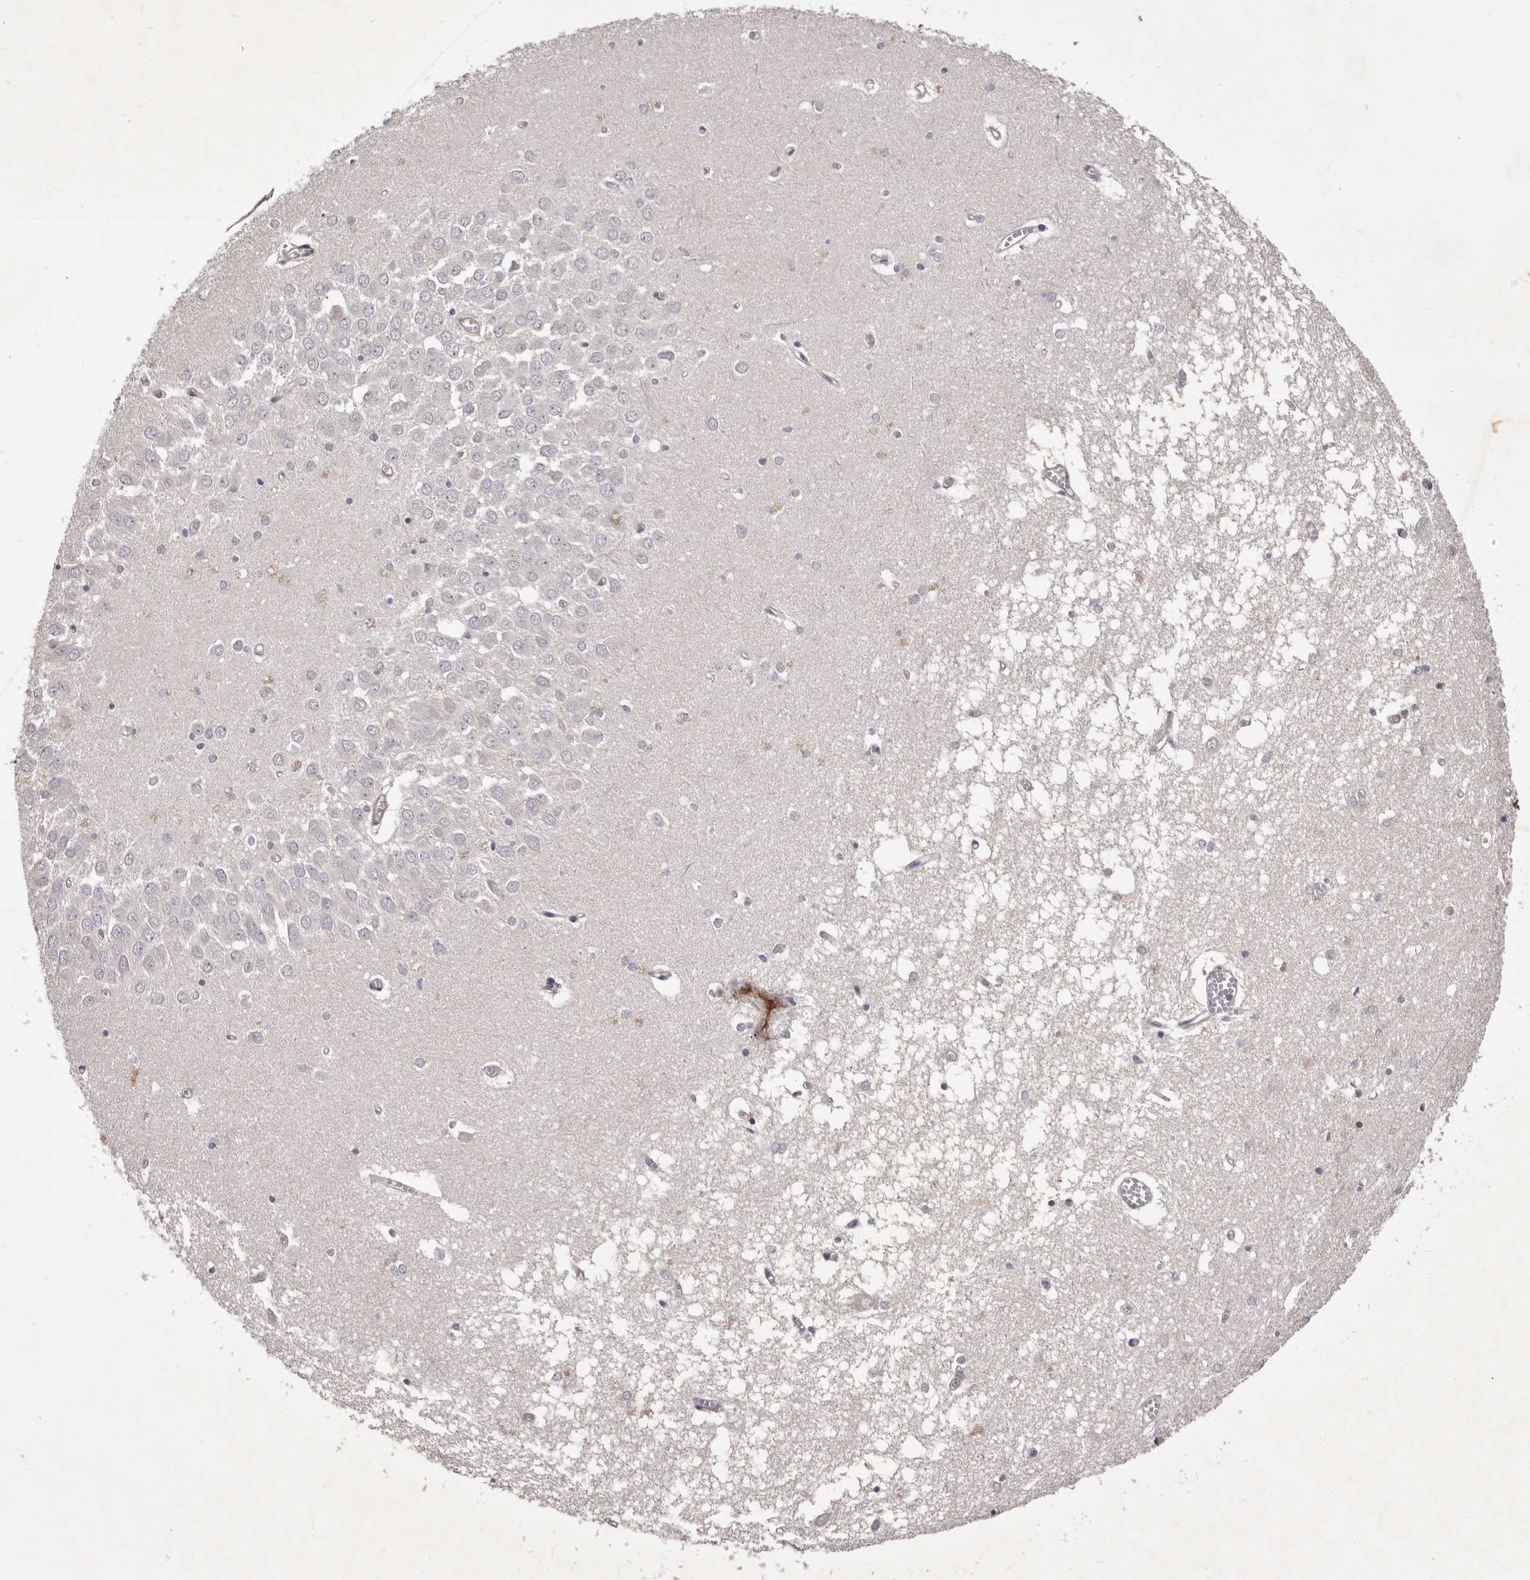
{"staining": {"intensity": "negative", "quantity": "none", "location": "none"}, "tissue": "hippocampus", "cell_type": "Glial cells", "image_type": "normal", "snomed": [{"axis": "morphology", "description": "Normal tissue, NOS"}, {"axis": "topography", "description": "Hippocampus"}], "caption": "Photomicrograph shows no protein expression in glial cells of benign hippocampus. The staining was performed using DAB to visualize the protein expression in brown, while the nuclei were stained in blue with hematoxylin (Magnification: 20x).", "gene": "PEG10", "patient": {"sex": "male", "age": 70}}